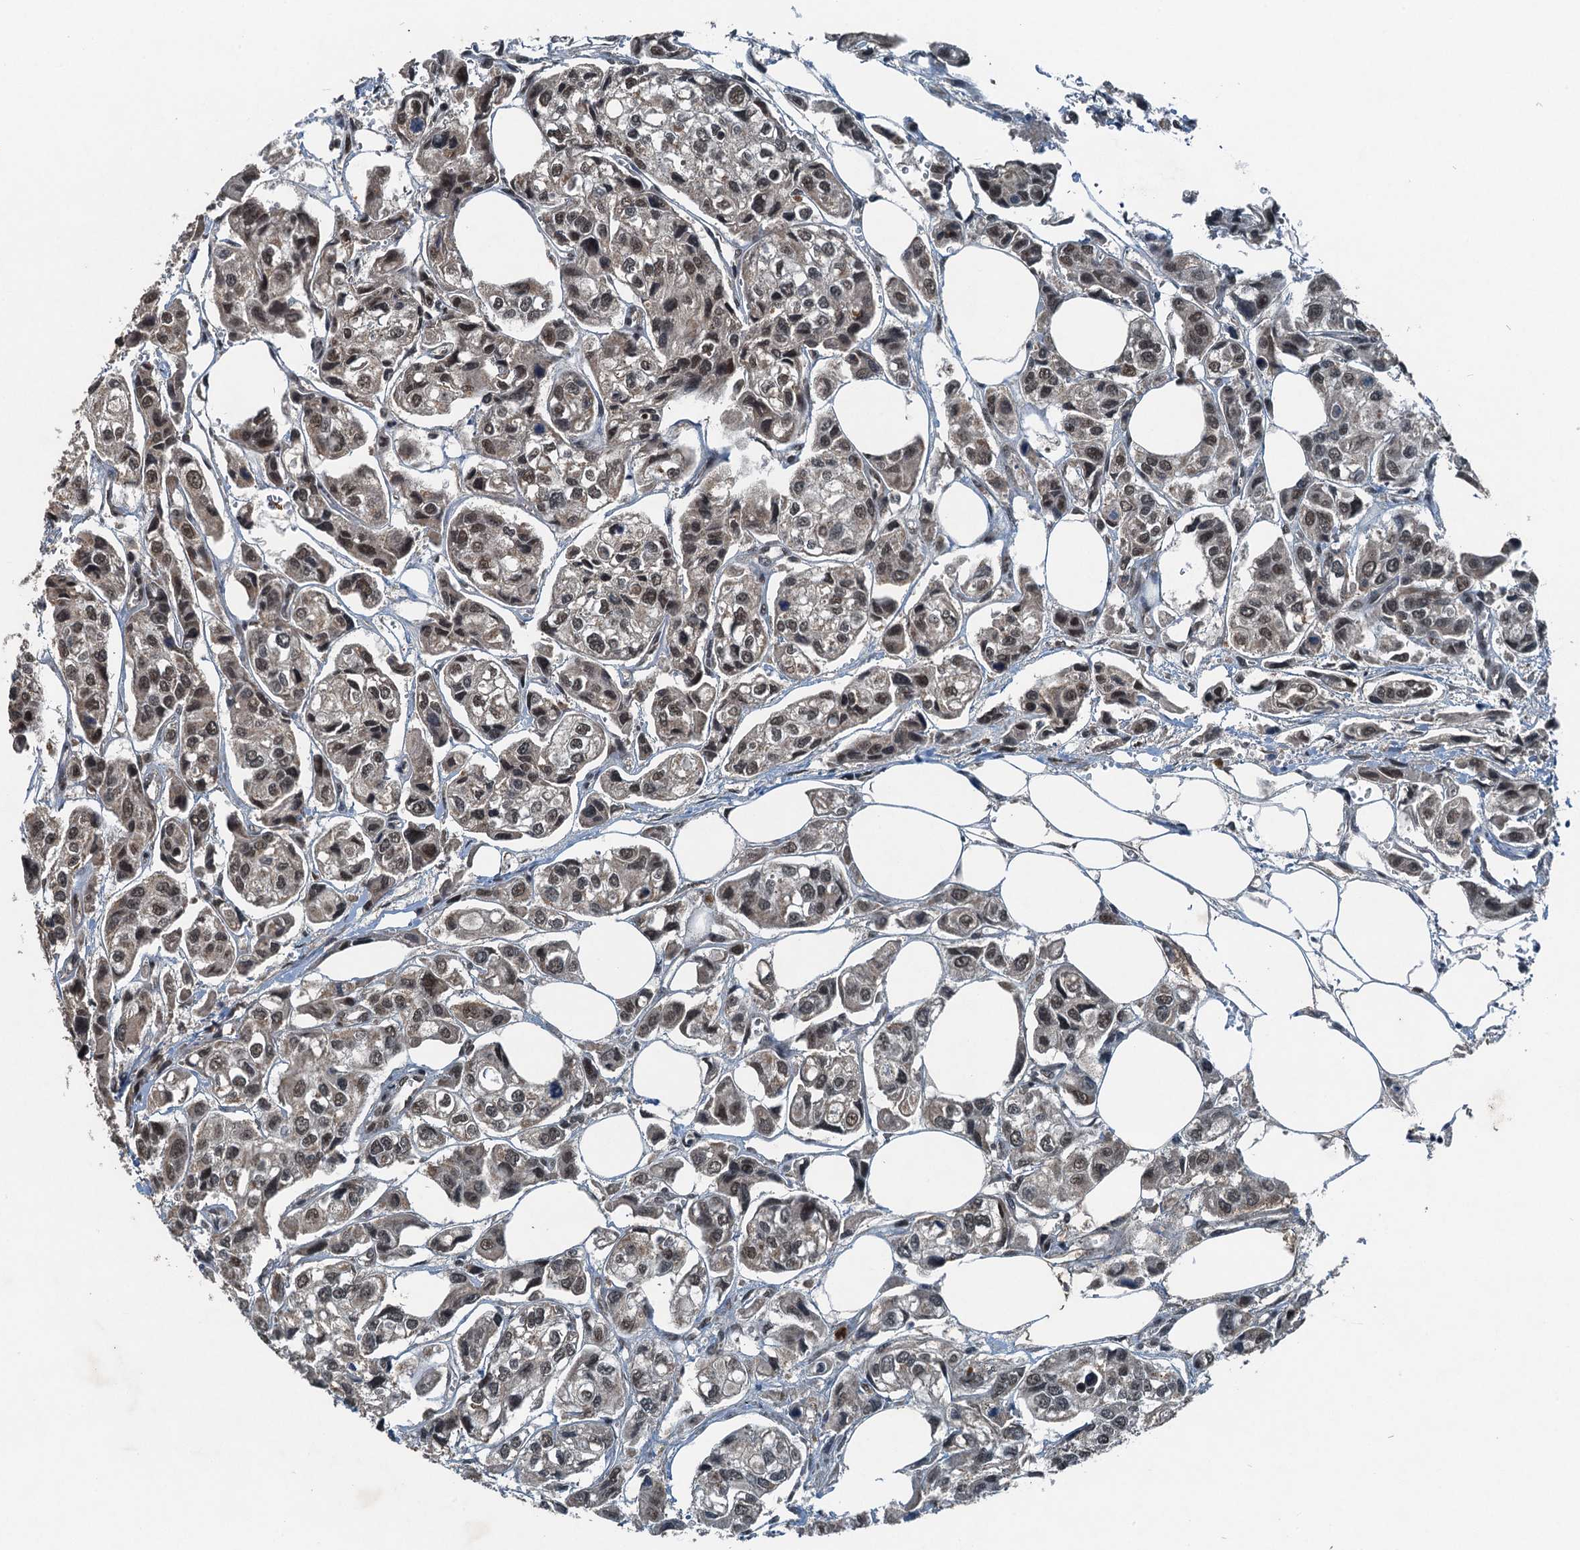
{"staining": {"intensity": "moderate", "quantity": "25%-75%", "location": "nuclear"}, "tissue": "urothelial cancer", "cell_type": "Tumor cells", "image_type": "cancer", "snomed": [{"axis": "morphology", "description": "Urothelial carcinoma, High grade"}, {"axis": "topography", "description": "Urinary bladder"}], "caption": "IHC micrograph of neoplastic tissue: human urothelial carcinoma (high-grade) stained using IHC demonstrates medium levels of moderate protein expression localized specifically in the nuclear of tumor cells, appearing as a nuclear brown color.", "gene": "UBXN6", "patient": {"sex": "male", "age": 67}}